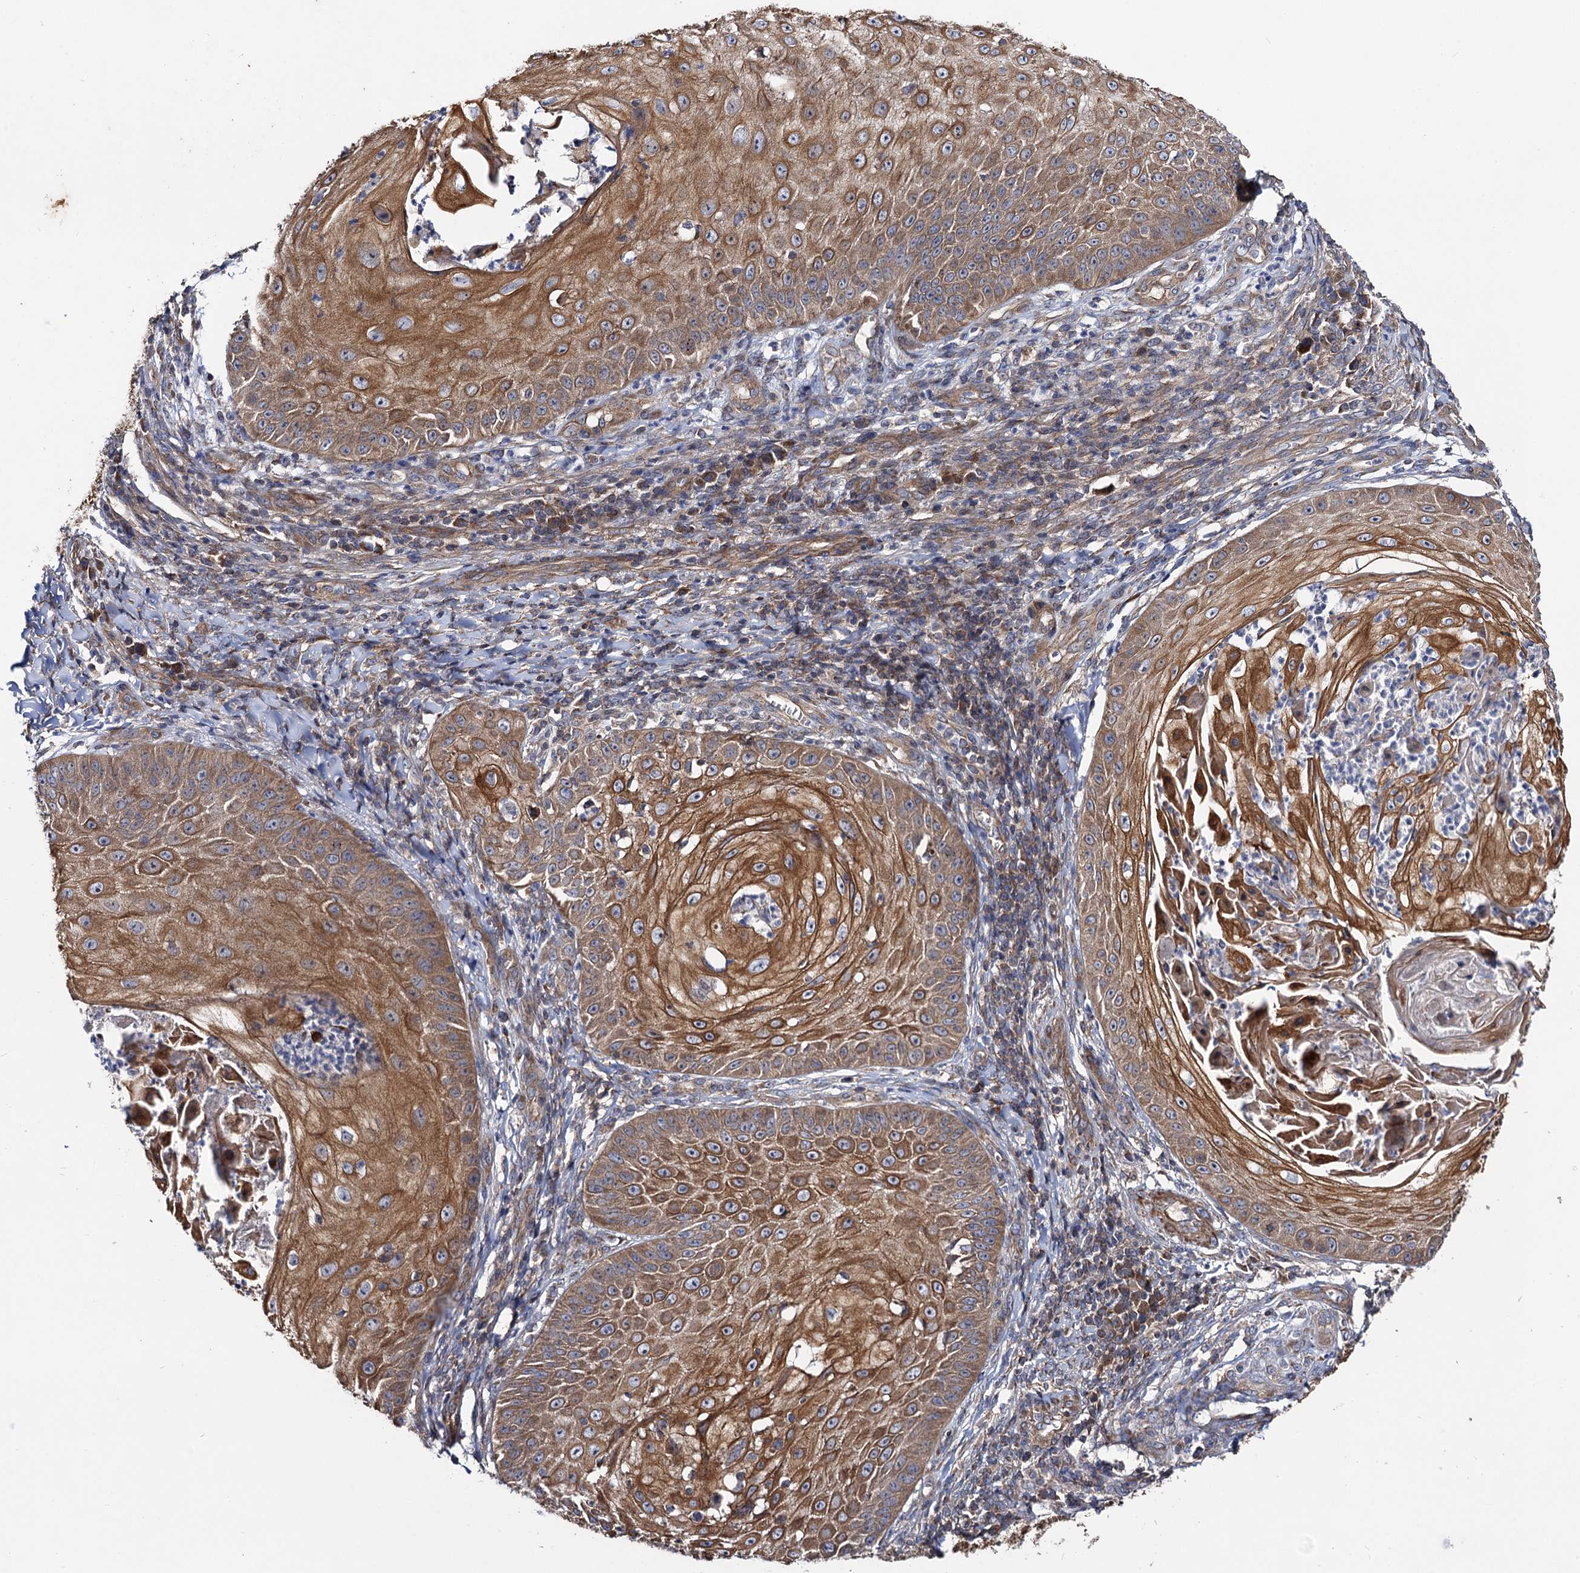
{"staining": {"intensity": "moderate", "quantity": ">75%", "location": "cytoplasmic/membranous"}, "tissue": "skin cancer", "cell_type": "Tumor cells", "image_type": "cancer", "snomed": [{"axis": "morphology", "description": "Squamous cell carcinoma, NOS"}, {"axis": "topography", "description": "Skin"}], "caption": "Tumor cells reveal moderate cytoplasmic/membranous expression in about >75% of cells in skin squamous cell carcinoma.", "gene": "DYDC1", "patient": {"sex": "male", "age": 70}}